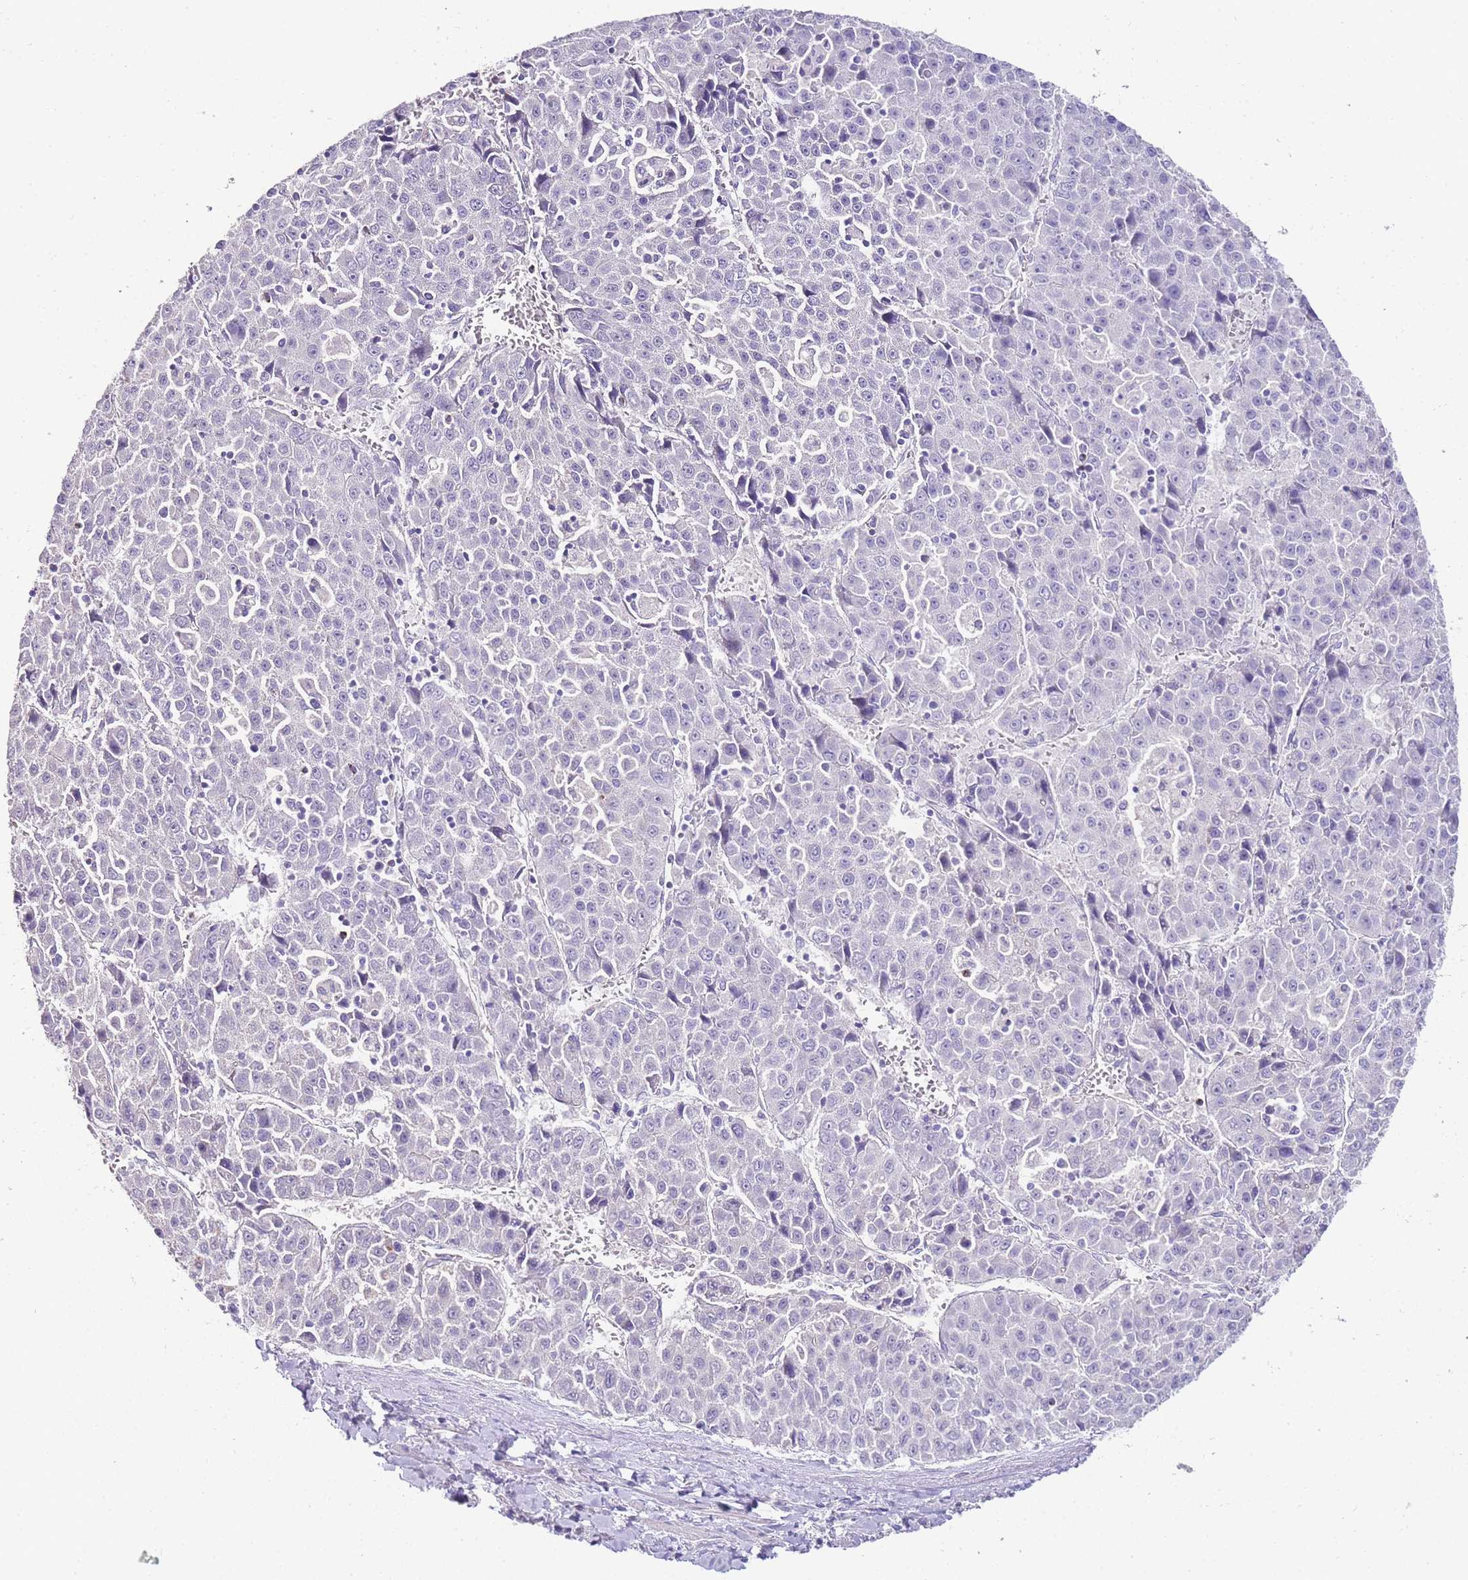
{"staining": {"intensity": "negative", "quantity": "none", "location": "none"}, "tissue": "liver cancer", "cell_type": "Tumor cells", "image_type": "cancer", "snomed": [{"axis": "morphology", "description": "Carcinoma, Hepatocellular, NOS"}, {"axis": "topography", "description": "Liver"}], "caption": "This image is of liver cancer stained with immunohistochemistry to label a protein in brown with the nuclei are counter-stained blue. There is no expression in tumor cells. The staining is performed using DAB brown chromogen with nuclei counter-stained in using hematoxylin.", "gene": "DPP4", "patient": {"sex": "female", "age": 53}}